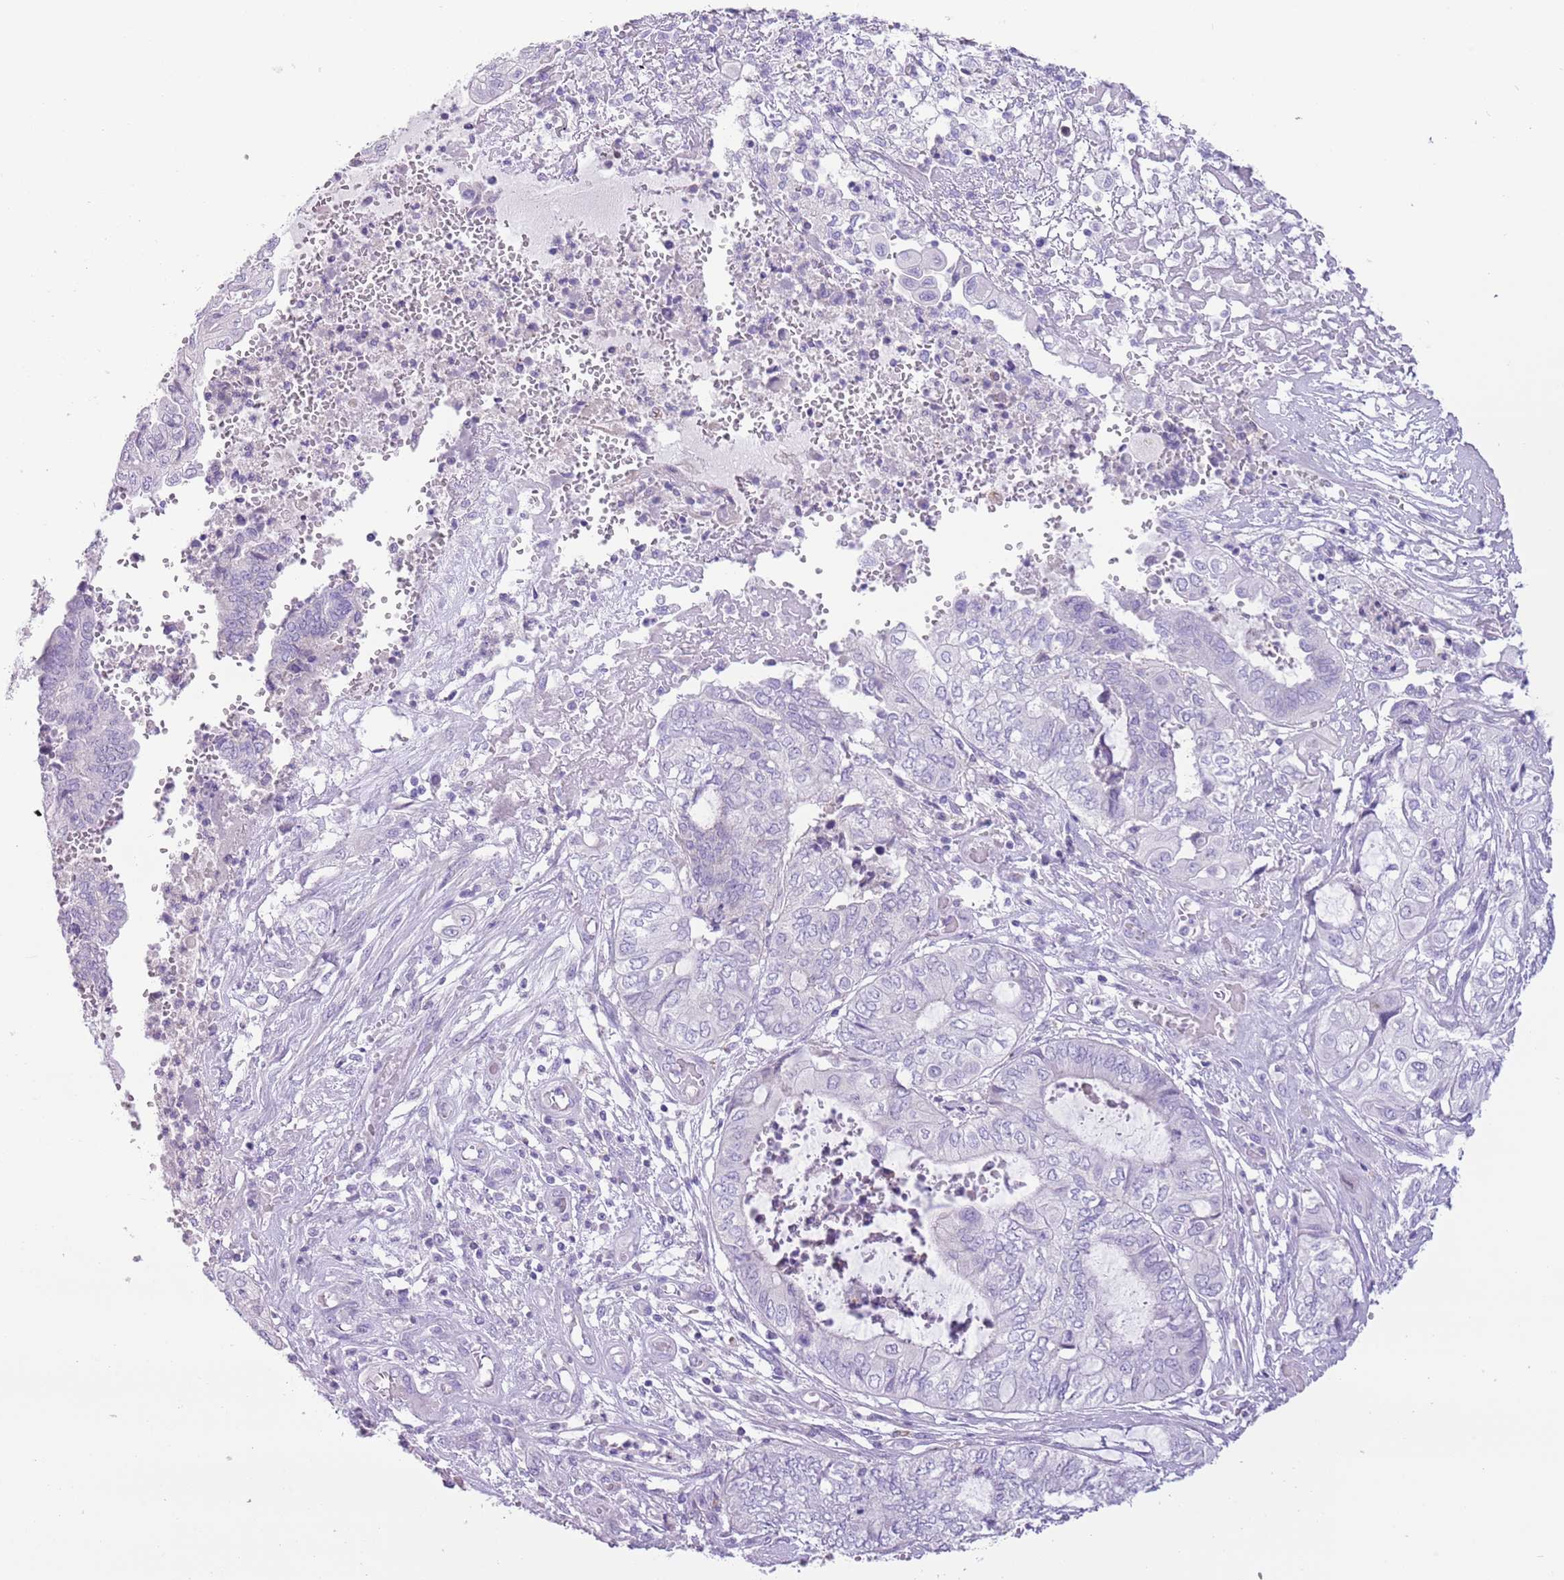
{"staining": {"intensity": "negative", "quantity": "none", "location": "none"}, "tissue": "endometrial cancer", "cell_type": "Tumor cells", "image_type": "cancer", "snomed": [{"axis": "morphology", "description": "Adenocarcinoma, NOS"}, {"axis": "topography", "description": "Uterus"}, {"axis": "topography", "description": "Endometrium"}], "caption": "DAB (3,3'-diaminobenzidine) immunohistochemical staining of endometrial cancer shows no significant expression in tumor cells.", "gene": "ZNF697", "patient": {"sex": "female", "age": 70}}